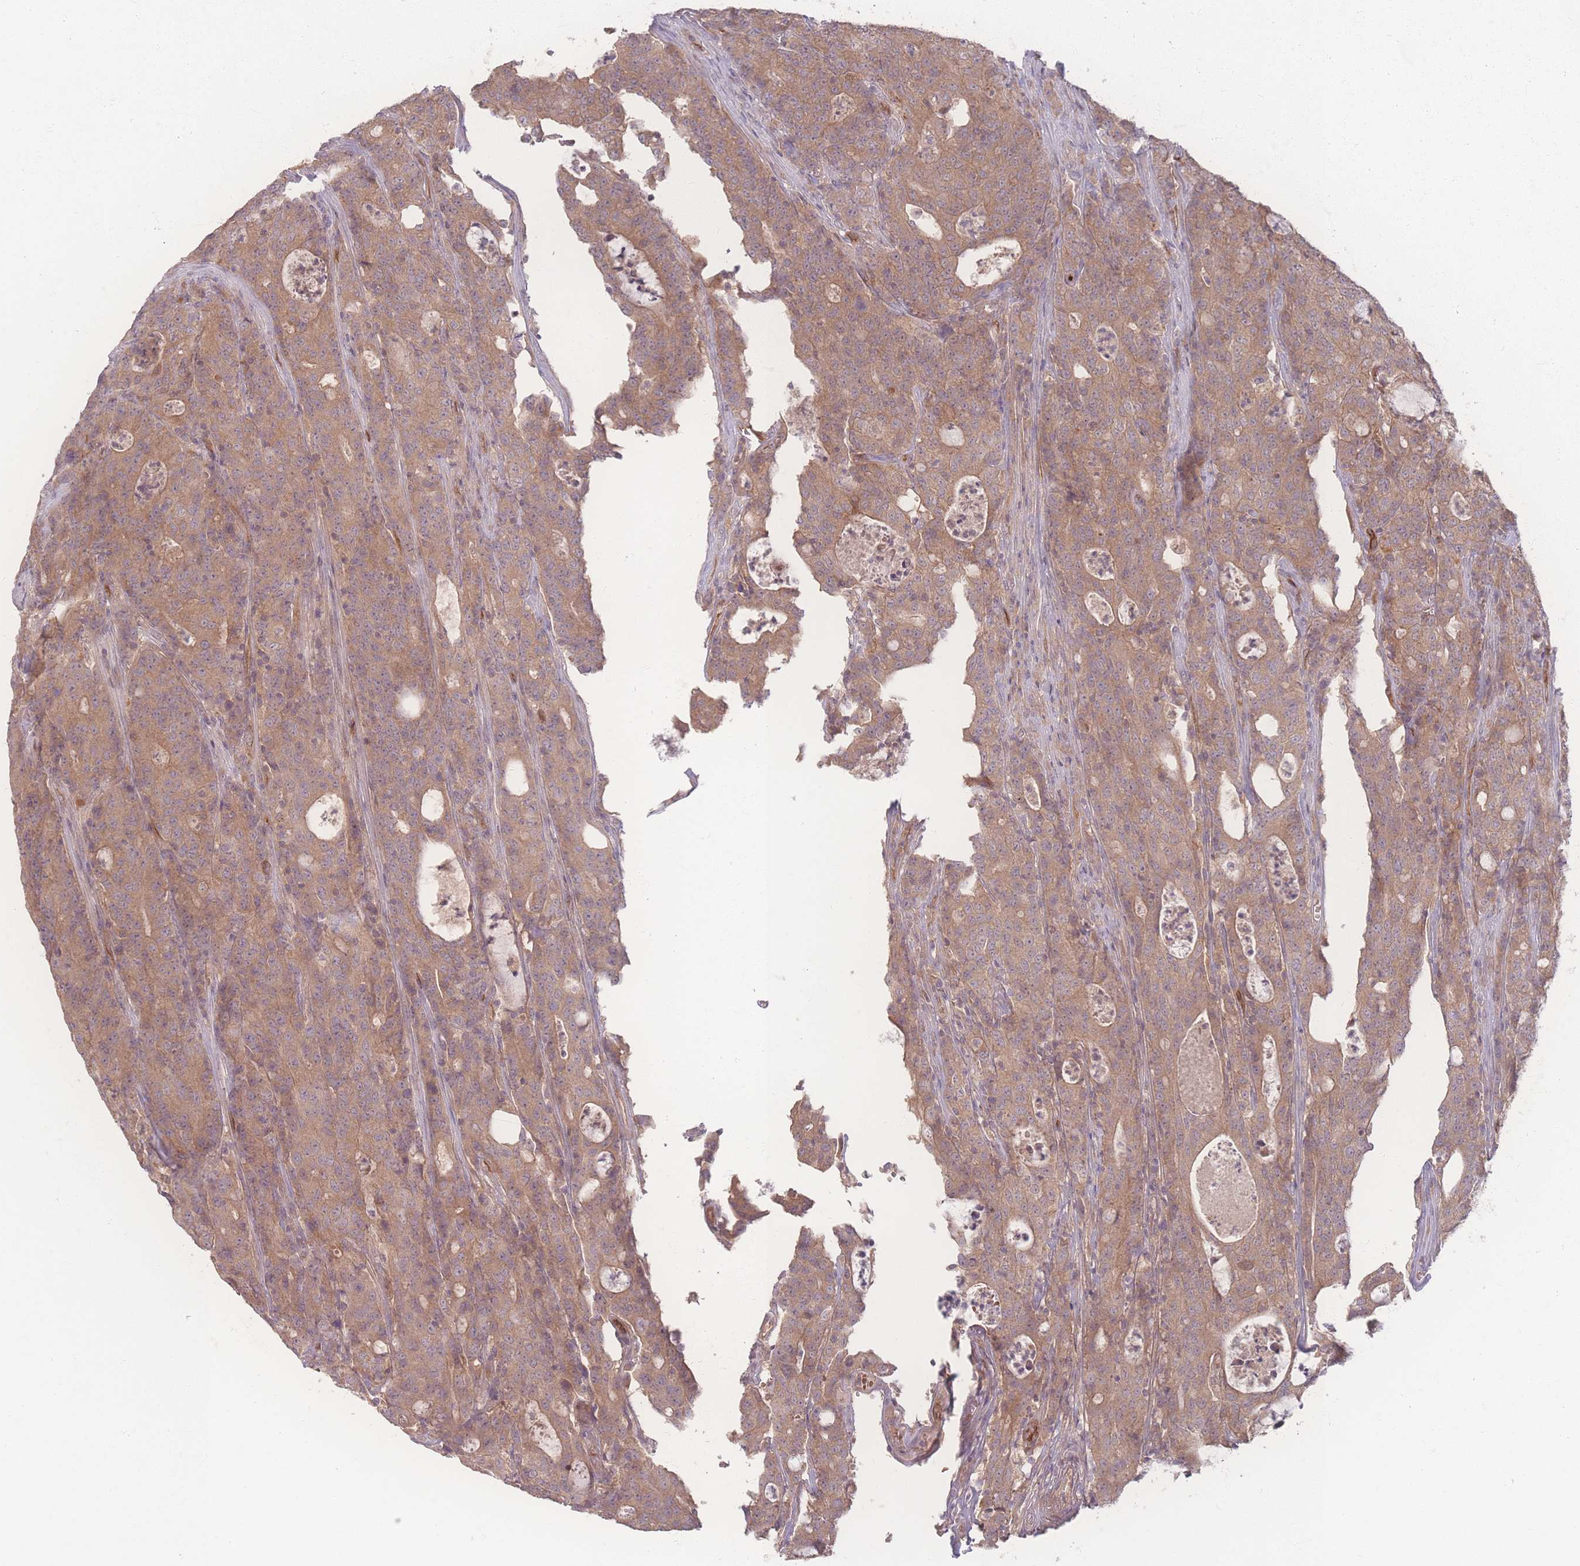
{"staining": {"intensity": "moderate", "quantity": ">75%", "location": "cytoplasmic/membranous"}, "tissue": "colorectal cancer", "cell_type": "Tumor cells", "image_type": "cancer", "snomed": [{"axis": "morphology", "description": "Adenocarcinoma, NOS"}, {"axis": "topography", "description": "Colon"}], "caption": "There is medium levels of moderate cytoplasmic/membranous positivity in tumor cells of colorectal cancer, as demonstrated by immunohistochemical staining (brown color).", "gene": "INSR", "patient": {"sex": "male", "age": 83}}